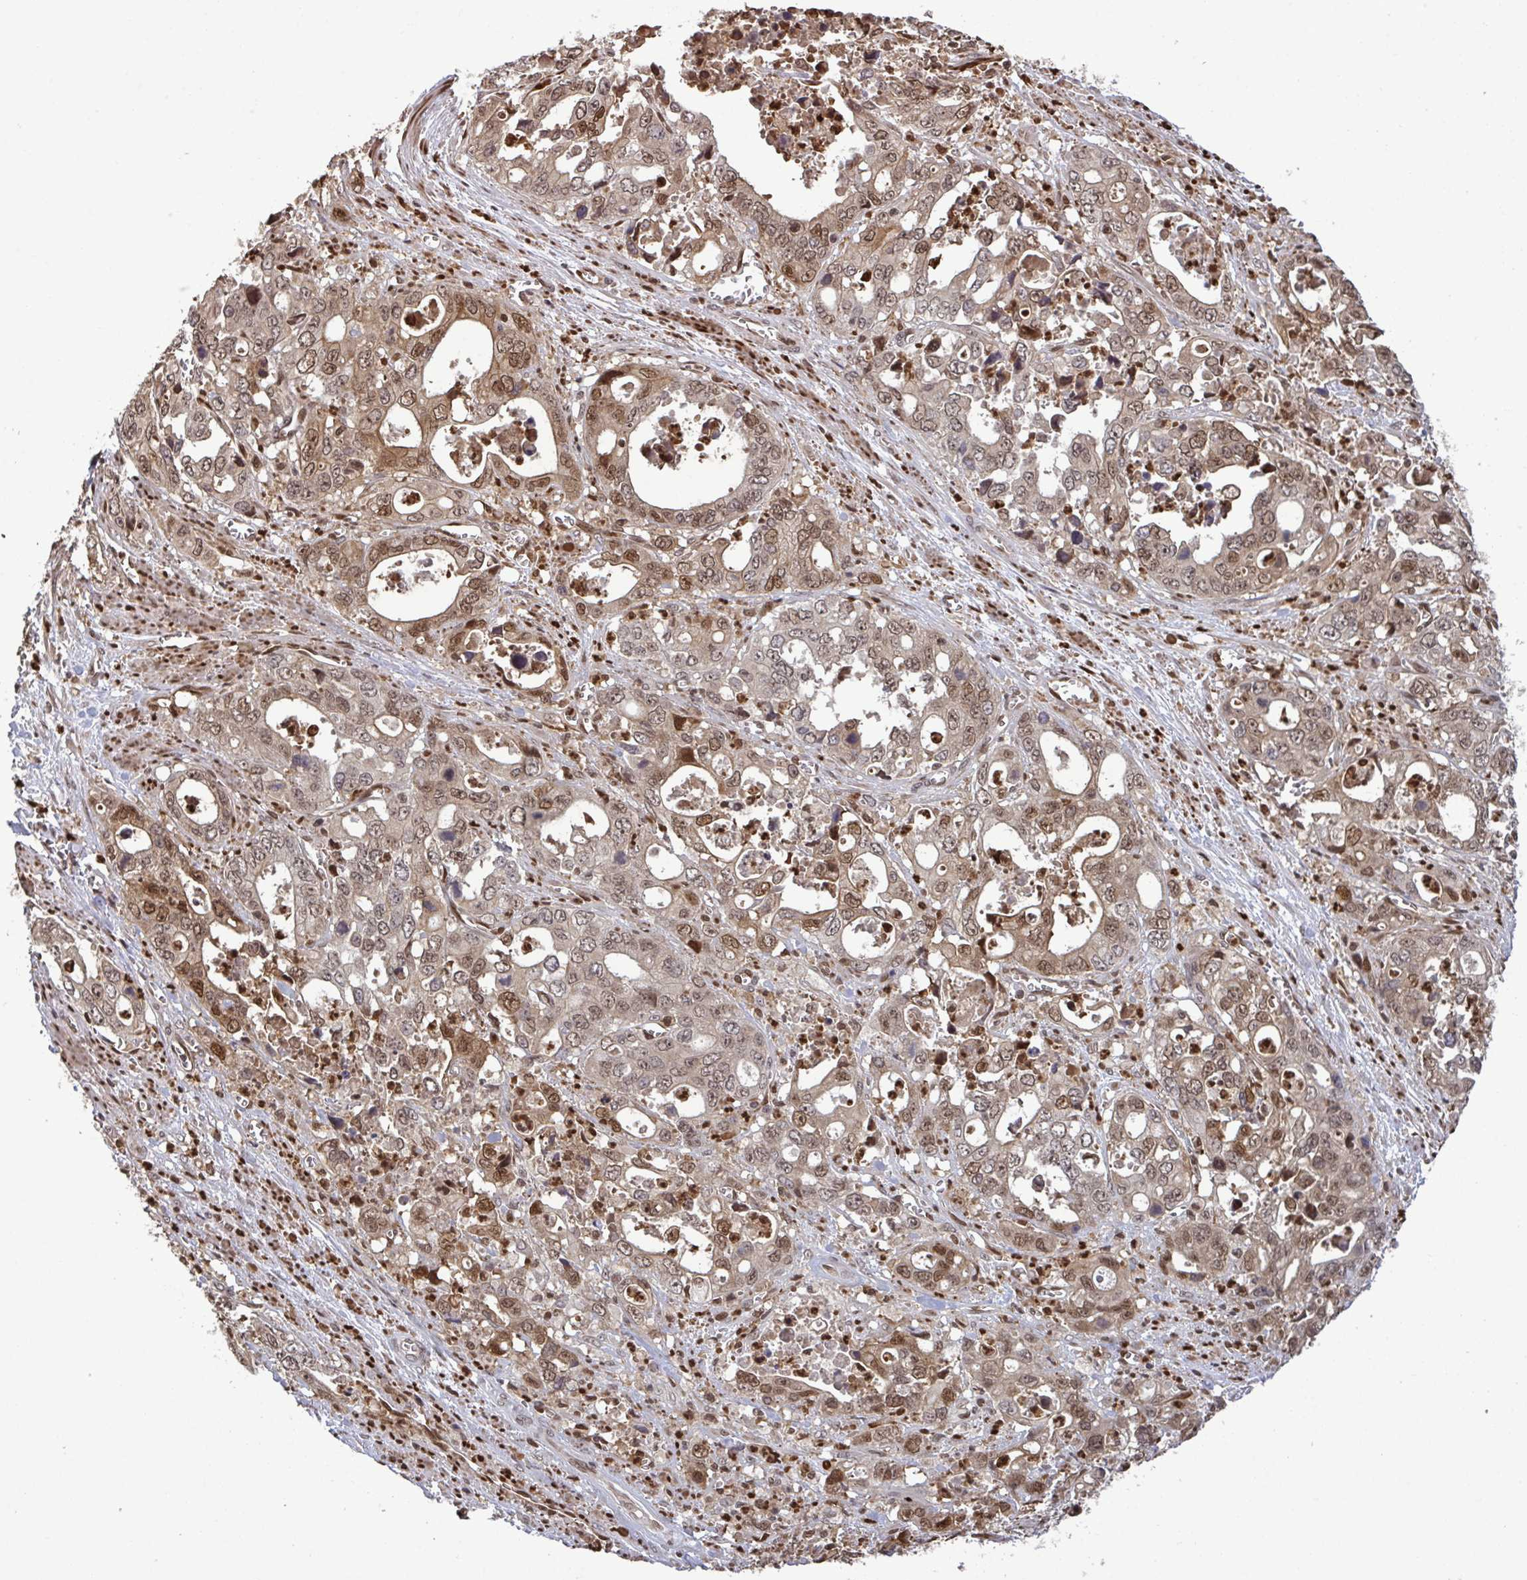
{"staining": {"intensity": "moderate", "quantity": ">75%", "location": "nuclear"}, "tissue": "stomach cancer", "cell_type": "Tumor cells", "image_type": "cancer", "snomed": [{"axis": "morphology", "description": "Adenocarcinoma, NOS"}, {"axis": "topography", "description": "Stomach, upper"}], "caption": "IHC staining of adenocarcinoma (stomach), which displays medium levels of moderate nuclear expression in about >75% of tumor cells indicating moderate nuclear protein expression. The staining was performed using DAB (3,3'-diaminobenzidine) (brown) for protein detection and nuclei were counterstained in hematoxylin (blue).", "gene": "UXT", "patient": {"sex": "male", "age": 74}}